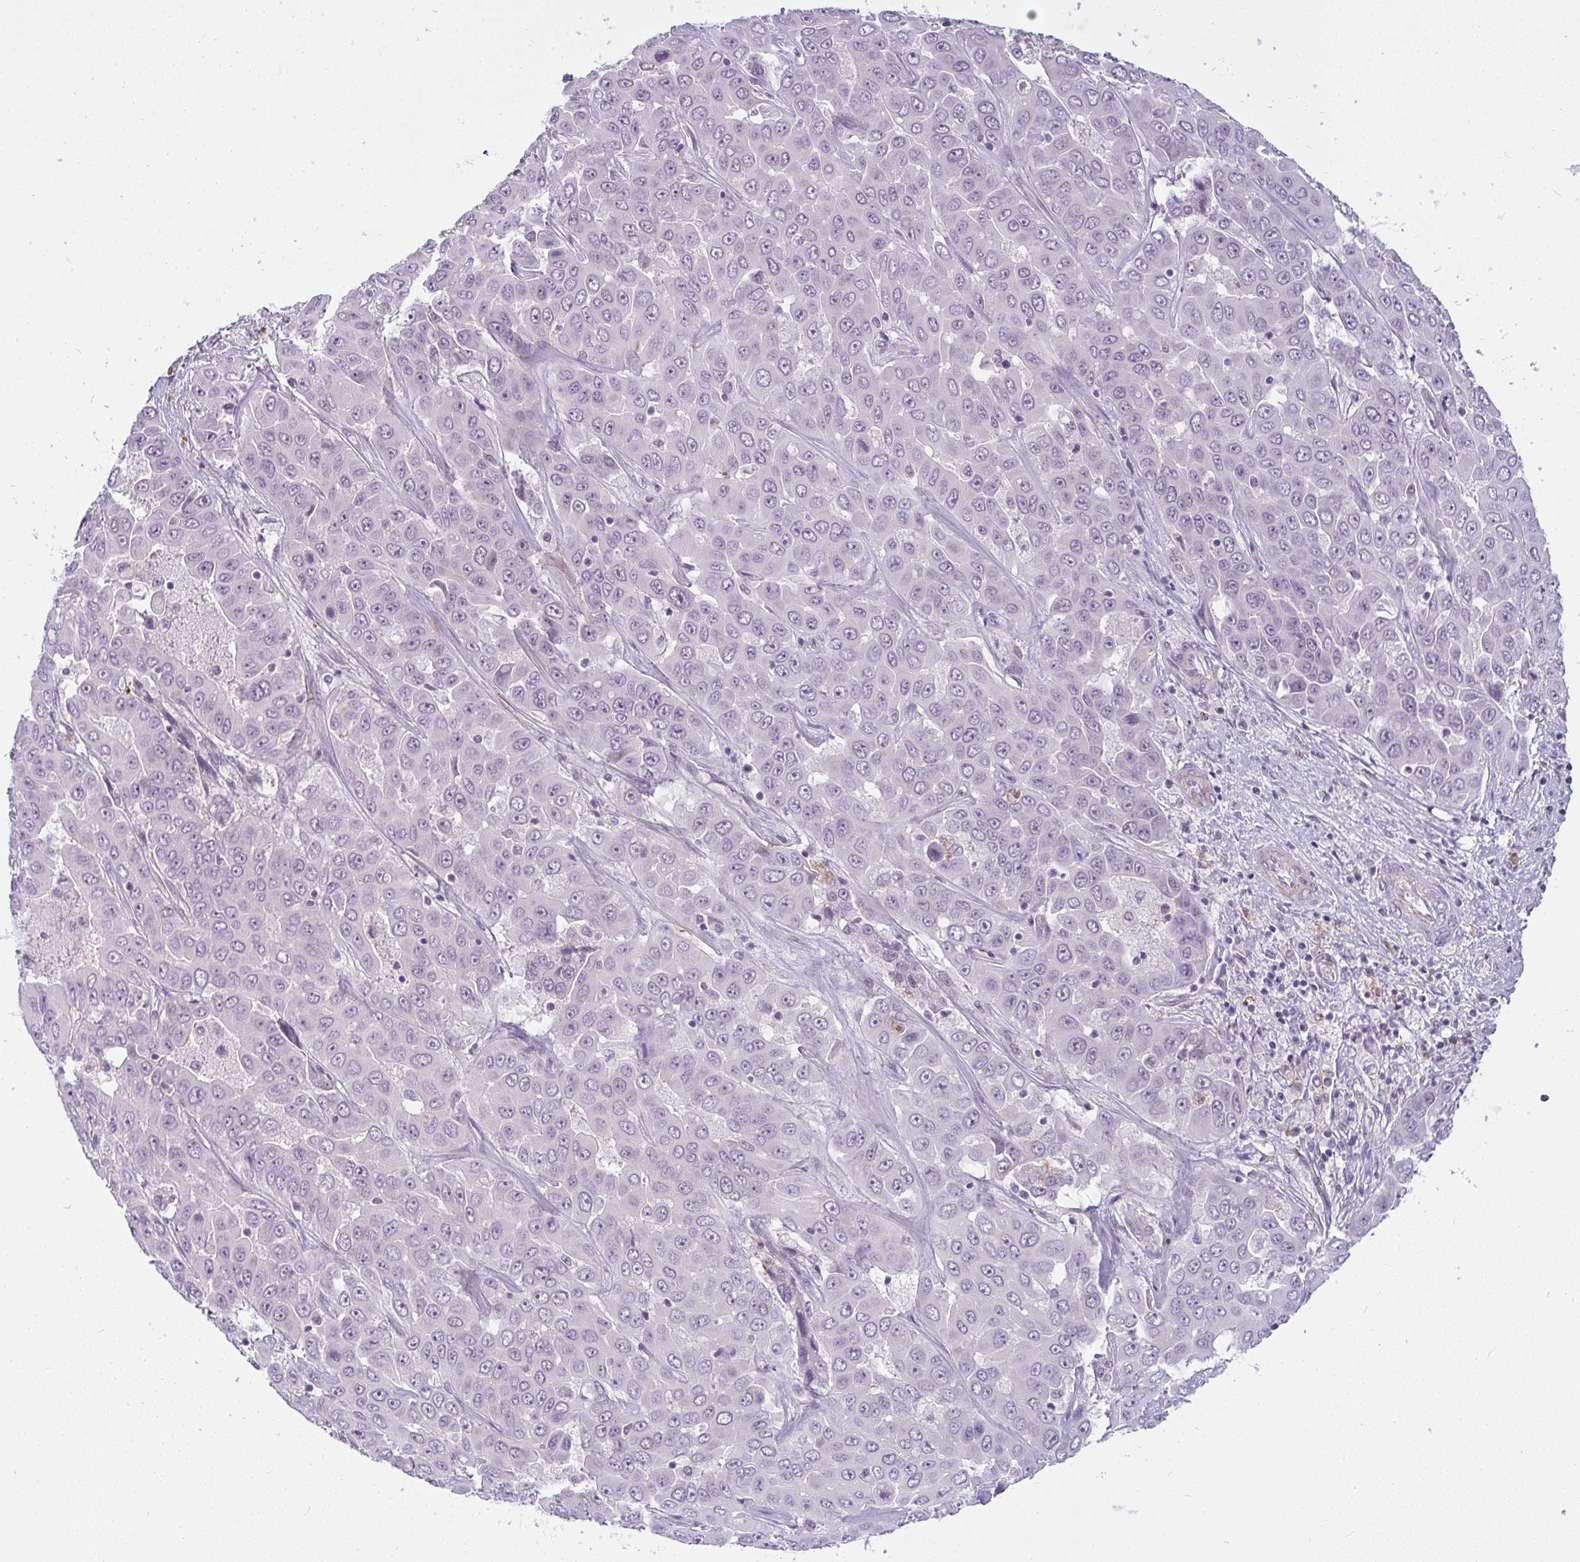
{"staining": {"intensity": "negative", "quantity": "none", "location": "none"}, "tissue": "liver cancer", "cell_type": "Tumor cells", "image_type": "cancer", "snomed": [{"axis": "morphology", "description": "Cholangiocarcinoma"}, {"axis": "topography", "description": "Liver"}], "caption": "IHC micrograph of neoplastic tissue: human liver cholangiocarcinoma stained with DAB (3,3'-diaminobenzidine) shows no significant protein positivity in tumor cells. The staining was performed using DAB (3,3'-diaminobenzidine) to visualize the protein expression in brown, while the nuclei were stained in blue with hematoxylin (Magnification: 20x).", "gene": "DZIP1", "patient": {"sex": "female", "age": 52}}